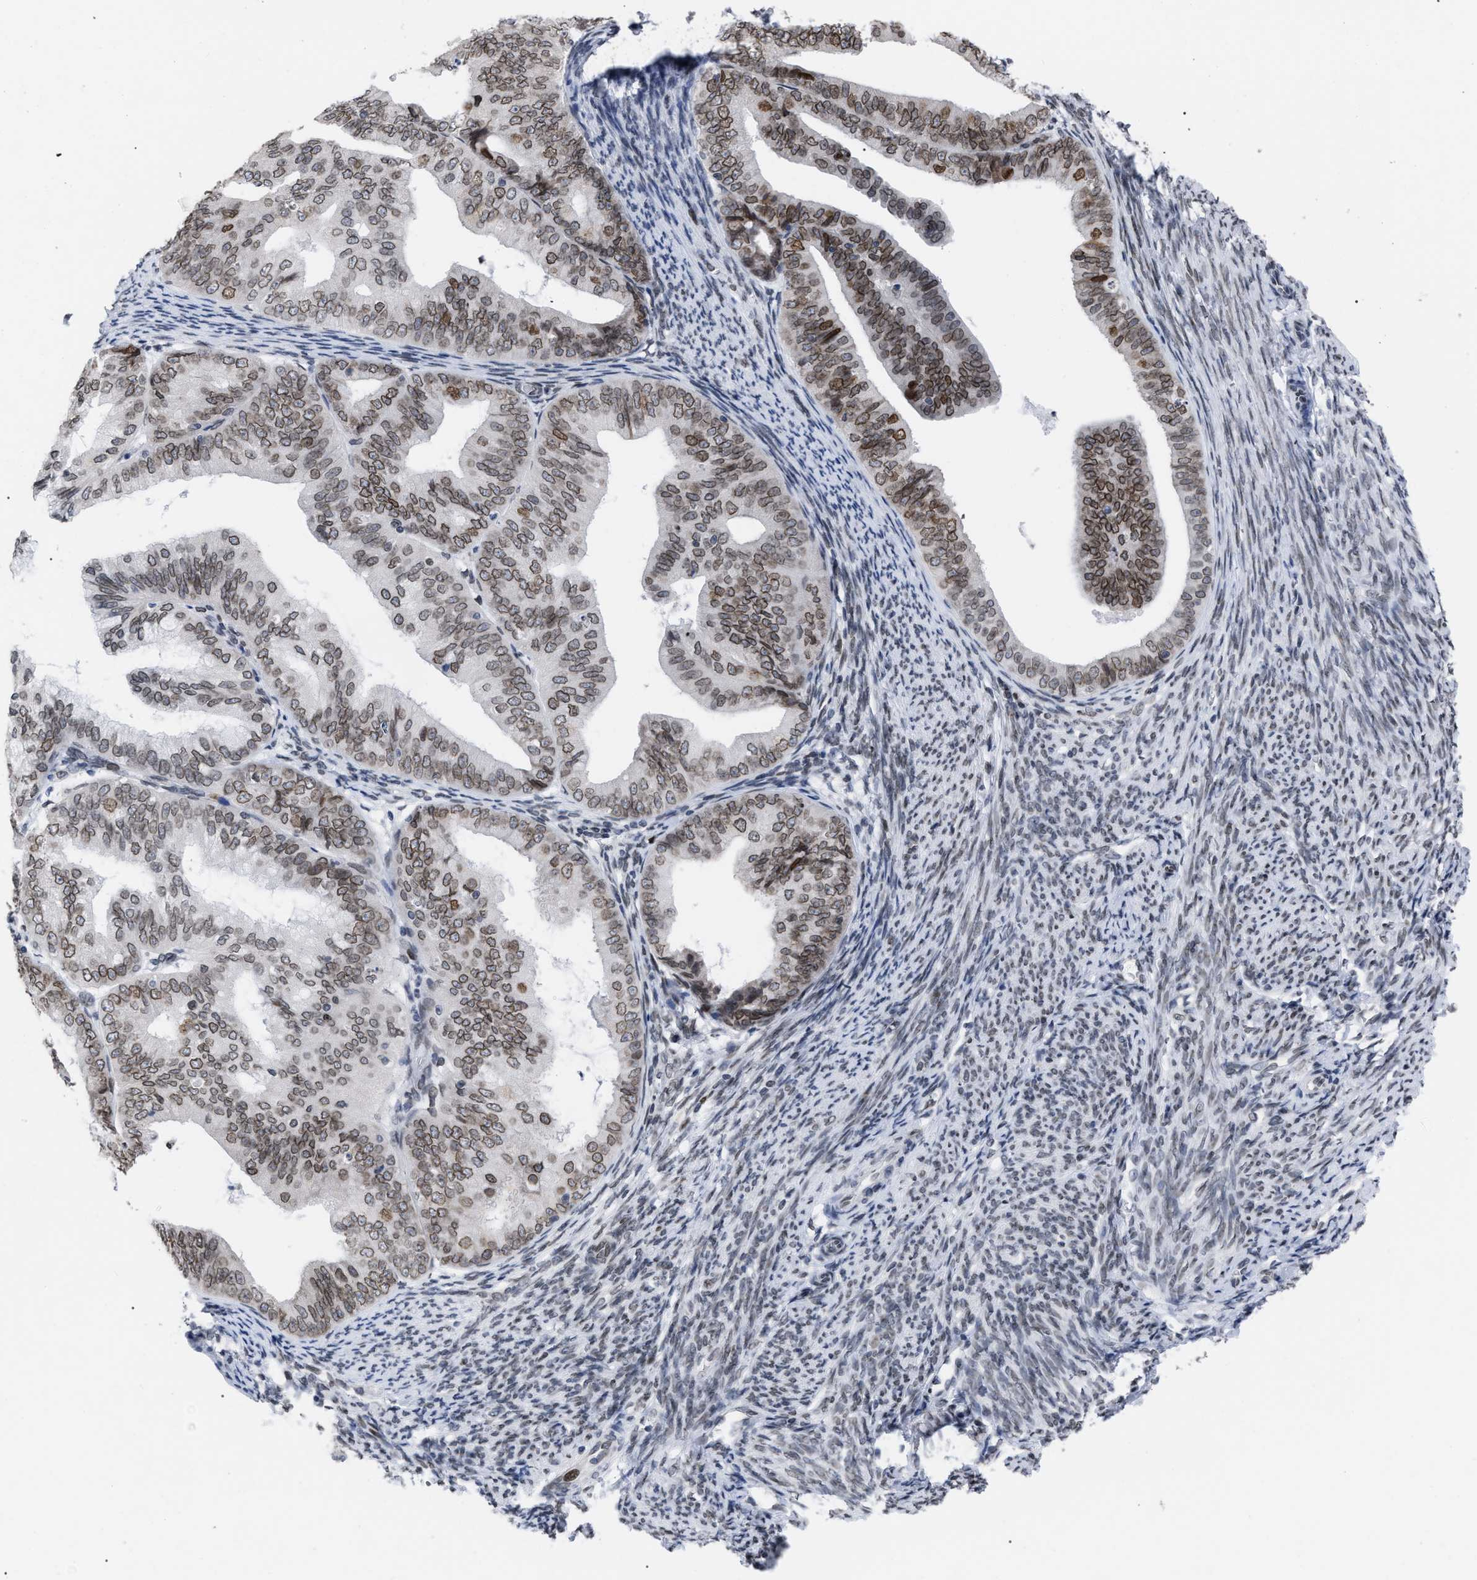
{"staining": {"intensity": "moderate", "quantity": ">75%", "location": "cytoplasmic/membranous,nuclear"}, "tissue": "endometrial cancer", "cell_type": "Tumor cells", "image_type": "cancer", "snomed": [{"axis": "morphology", "description": "Adenocarcinoma, NOS"}, {"axis": "topography", "description": "Endometrium"}], "caption": "Endometrial adenocarcinoma stained with a protein marker displays moderate staining in tumor cells.", "gene": "TPR", "patient": {"sex": "female", "age": 63}}